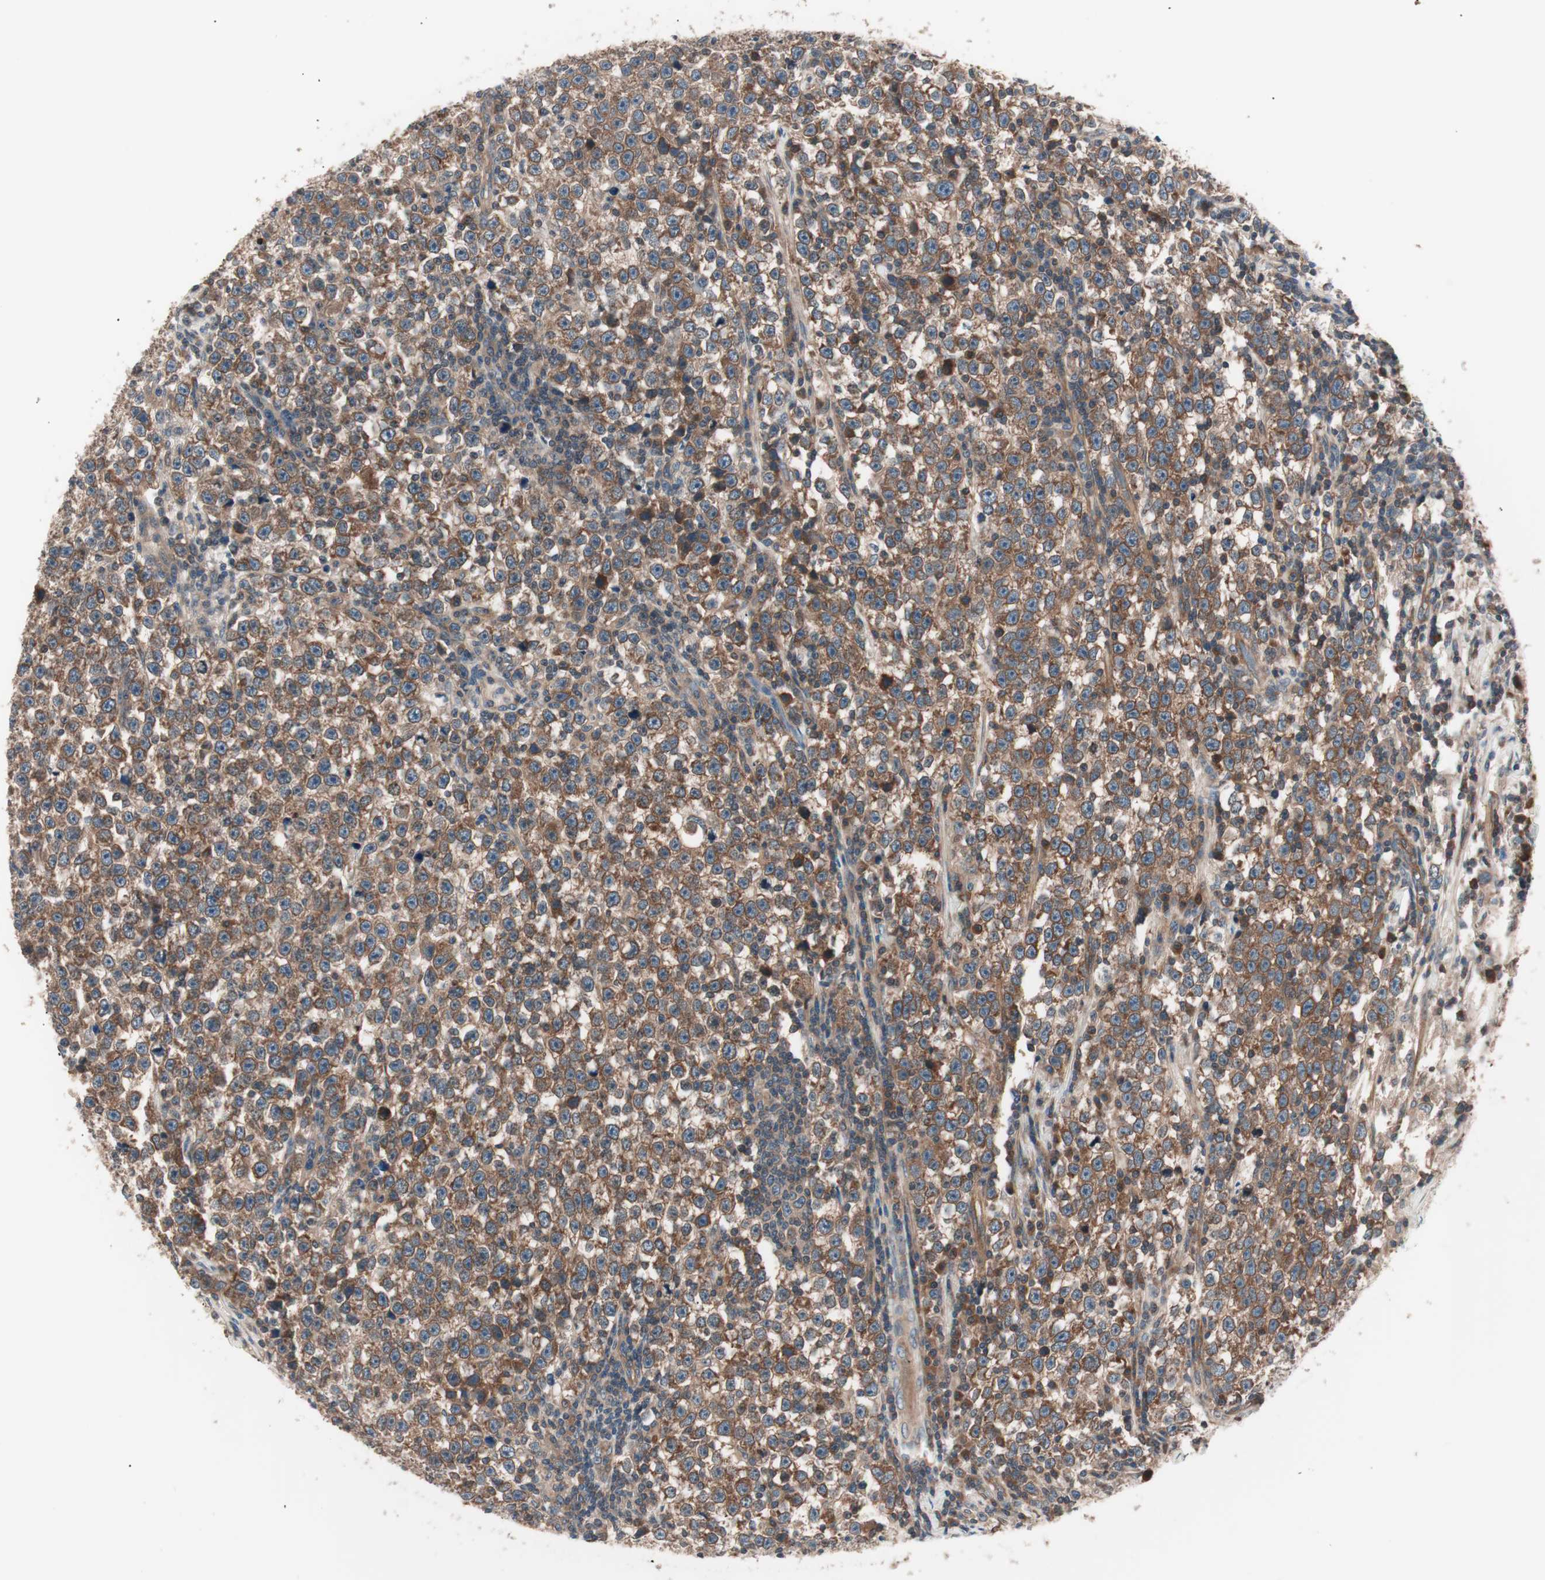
{"staining": {"intensity": "moderate", "quantity": ">75%", "location": "cytoplasmic/membranous"}, "tissue": "testis cancer", "cell_type": "Tumor cells", "image_type": "cancer", "snomed": [{"axis": "morphology", "description": "Seminoma, NOS"}, {"axis": "topography", "description": "Testis"}], "caption": "A medium amount of moderate cytoplasmic/membranous positivity is identified in about >75% of tumor cells in testis seminoma tissue.", "gene": "TSG101", "patient": {"sex": "male", "age": 43}}